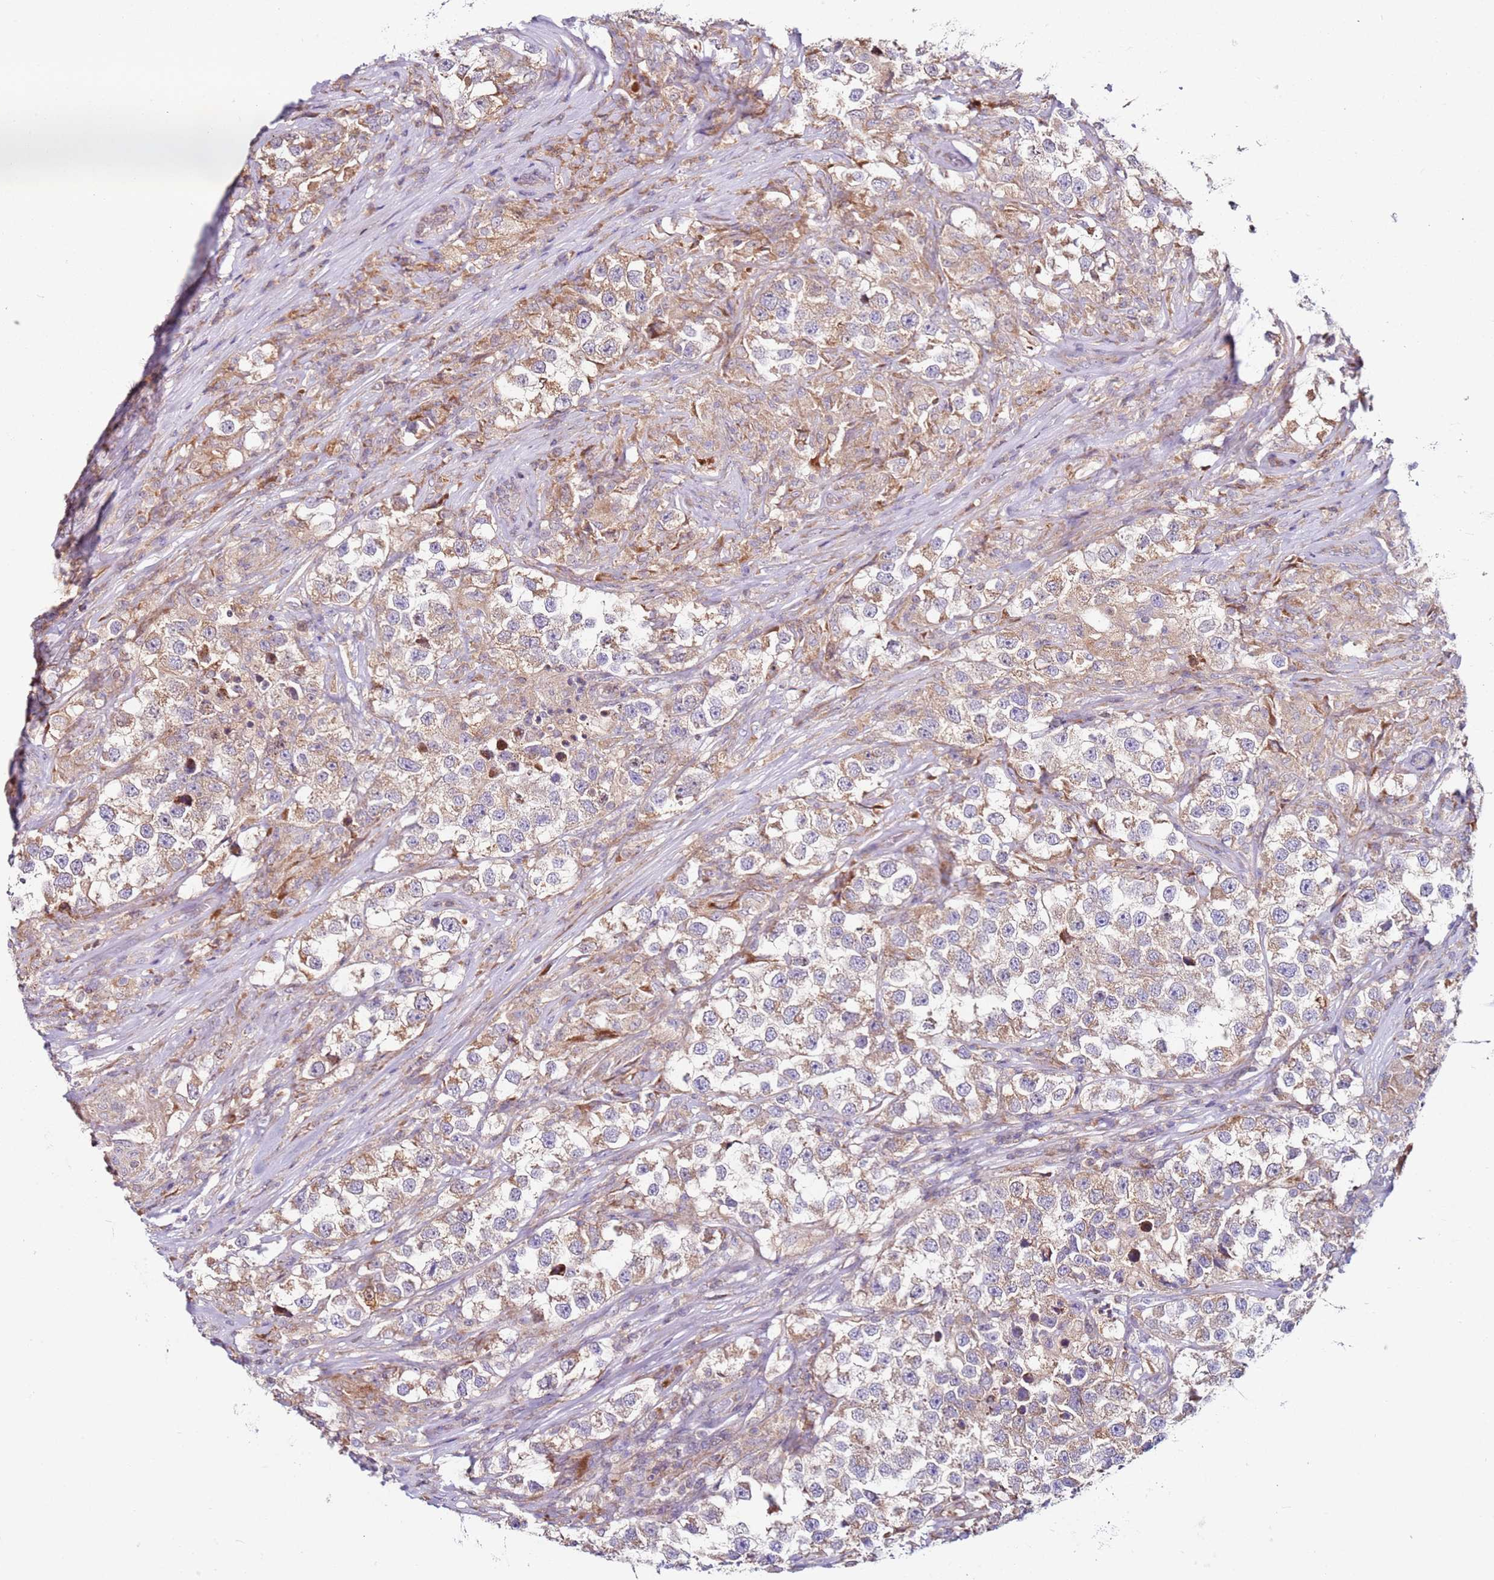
{"staining": {"intensity": "moderate", "quantity": ">75%", "location": "cytoplasmic/membranous"}, "tissue": "testis cancer", "cell_type": "Tumor cells", "image_type": "cancer", "snomed": [{"axis": "morphology", "description": "Seminoma, NOS"}, {"axis": "topography", "description": "Testis"}], "caption": "Human testis cancer stained with a brown dye reveals moderate cytoplasmic/membranous positive positivity in about >75% of tumor cells.", "gene": "CNOT9", "patient": {"sex": "male", "age": 46}}